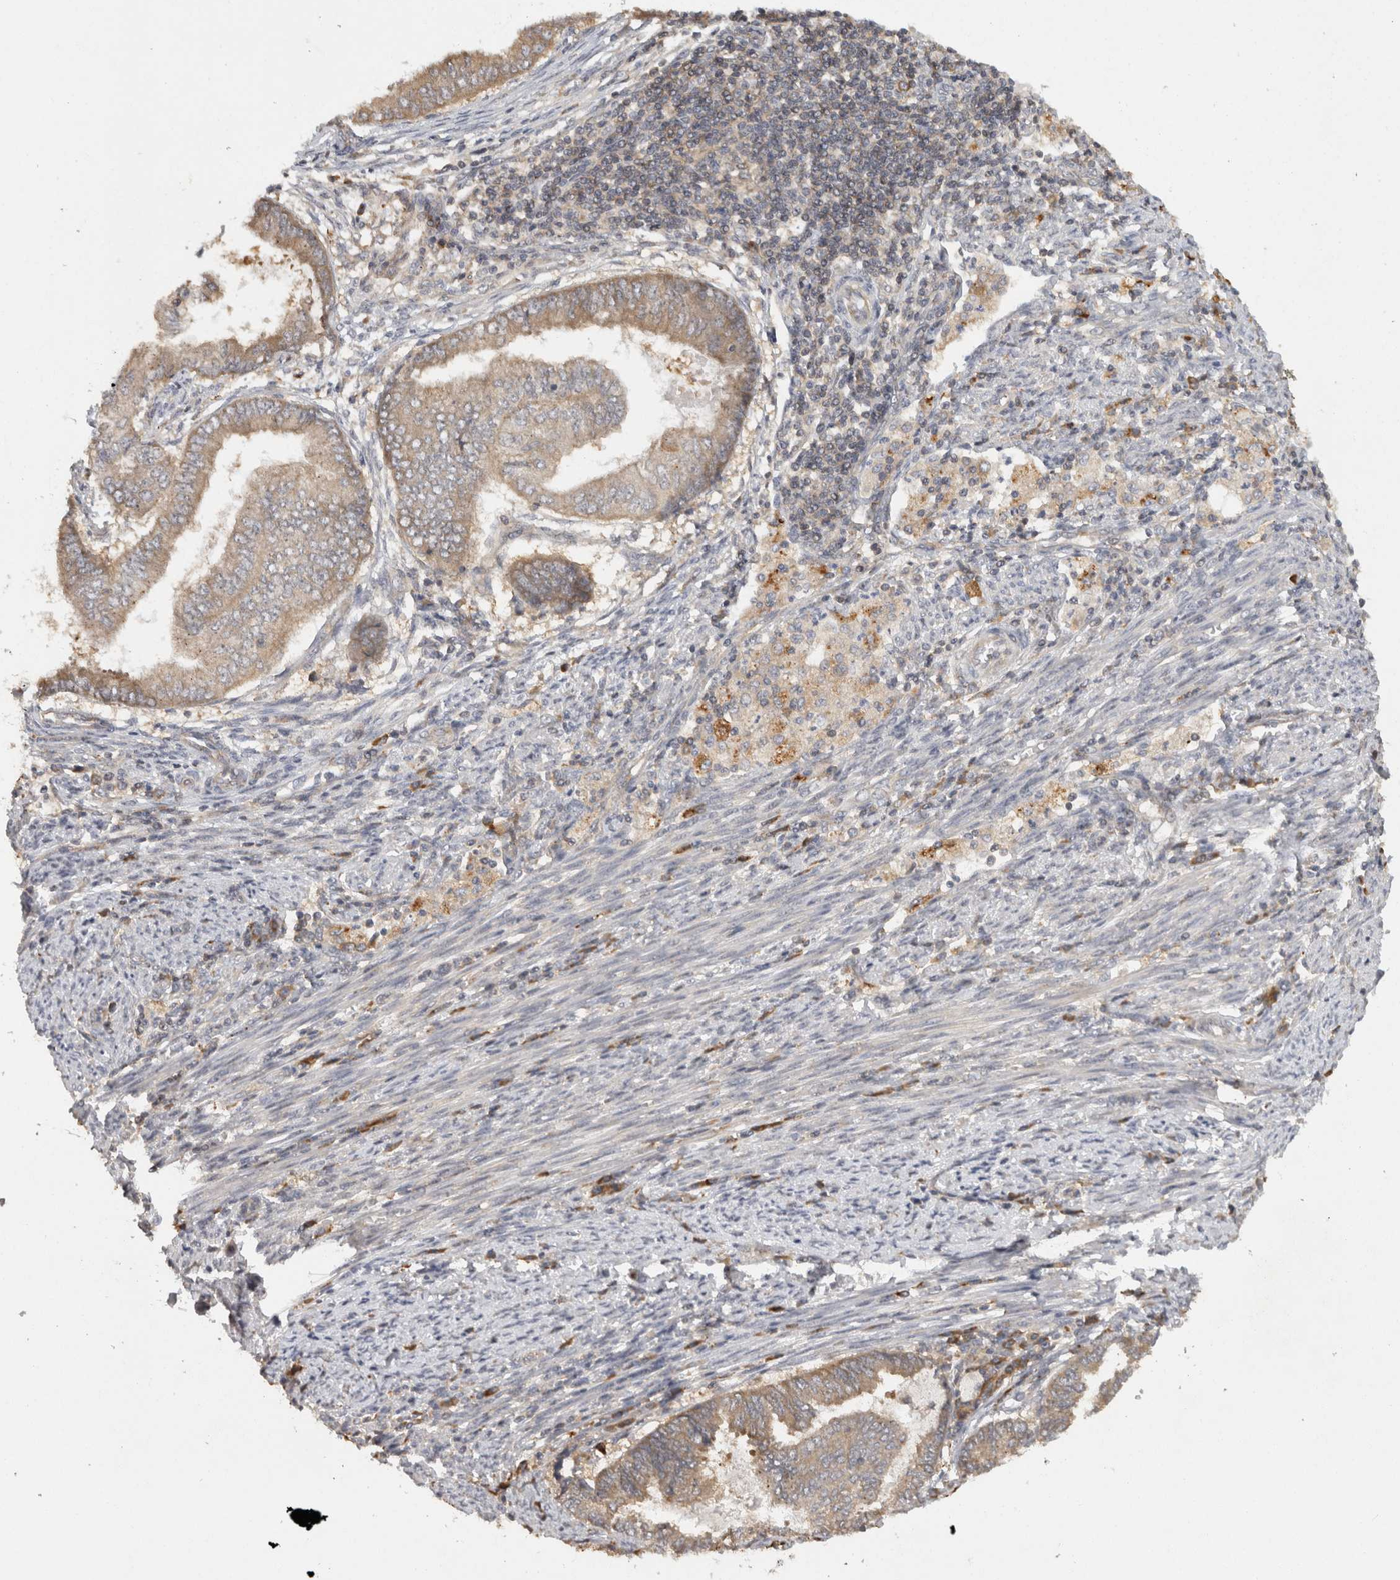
{"staining": {"intensity": "weak", "quantity": "<25%", "location": "cytoplasmic/membranous"}, "tissue": "endometrial cancer", "cell_type": "Tumor cells", "image_type": "cancer", "snomed": [{"axis": "morphology", "description": "Polyp, NOS"}, {"axis": "morphology", "description": "Adenocarcinoma, NOS"}, {"axis": "morphology", "description": "Adenoma, NOS"}, {"axis": "topography", "description": "Endometrium"}], "caption": "Immunohistochemistry (IHC) of polyp (endometrial) exhibits no staining in tumor cells. (Stains: DAB (3,3'-diaminobenzidine) IHC with hematoxylin counter stain, Microscopy: brightfield microscopy at high magnification).", "gene": "ACAT2", "patient": {"sex": "female", "age": 79}}